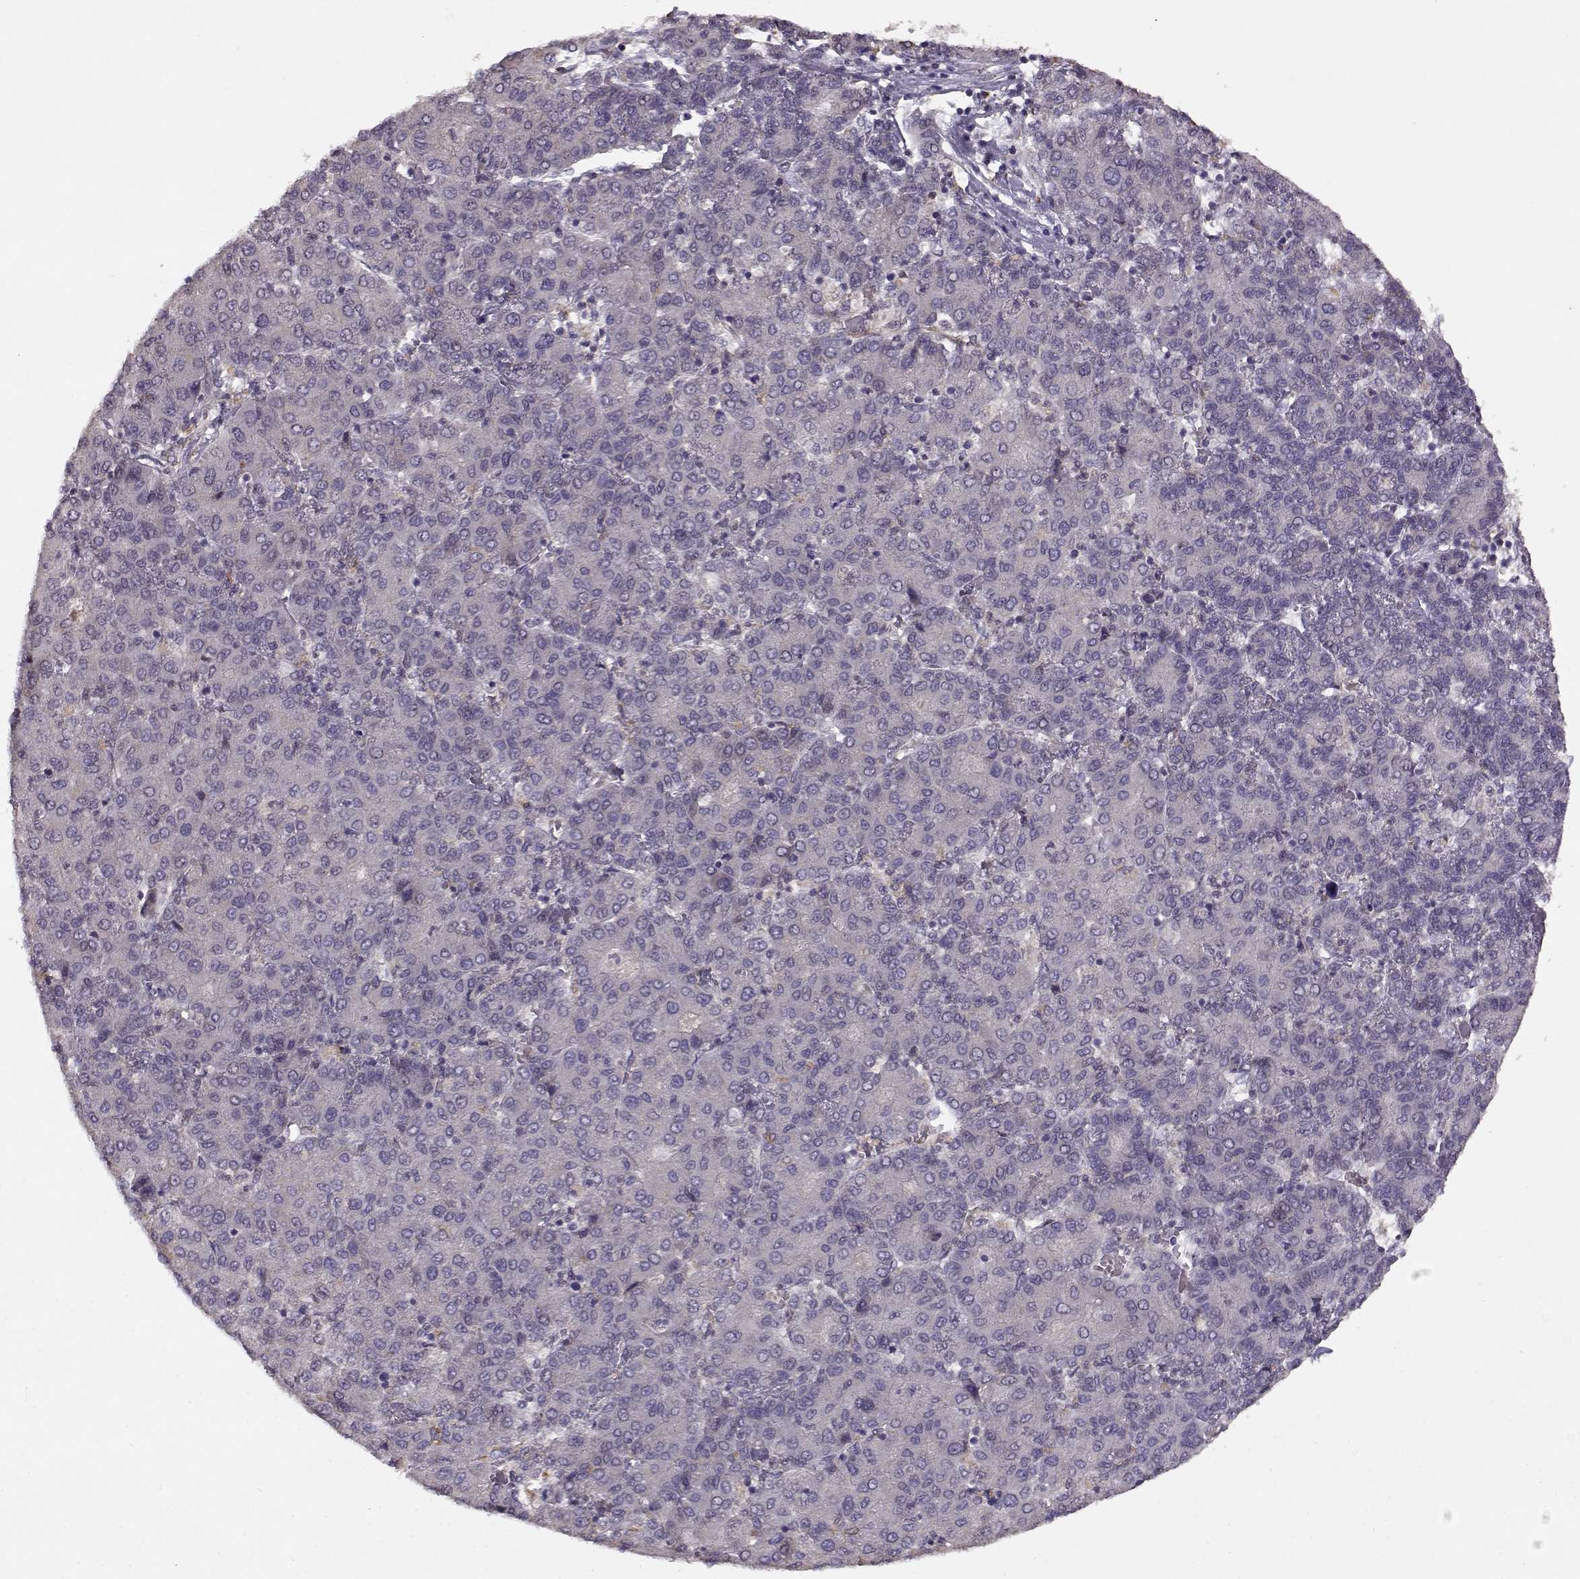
{"staining": {"intensity": "negative", "quantity": "none", "location": "none"}, "tissue": "liver cancer", "cell_type": "Tumor cells", "image_type": "cancer", "snomed": [{"axis": "morphology", "description": "Carcinoma, Hepatocellular, NOS"}, {"axis": "topography", "description": "Liver"}], "caption": "High magnification brightfield microscopy of hepatocellular carcinoma (liver) stained with DAB (brown) and counterstained with hematoxylin (blue): tumor cells show no significant expression.", "gene": "BMX", "patient": {"sex": "male", "age": 65}}